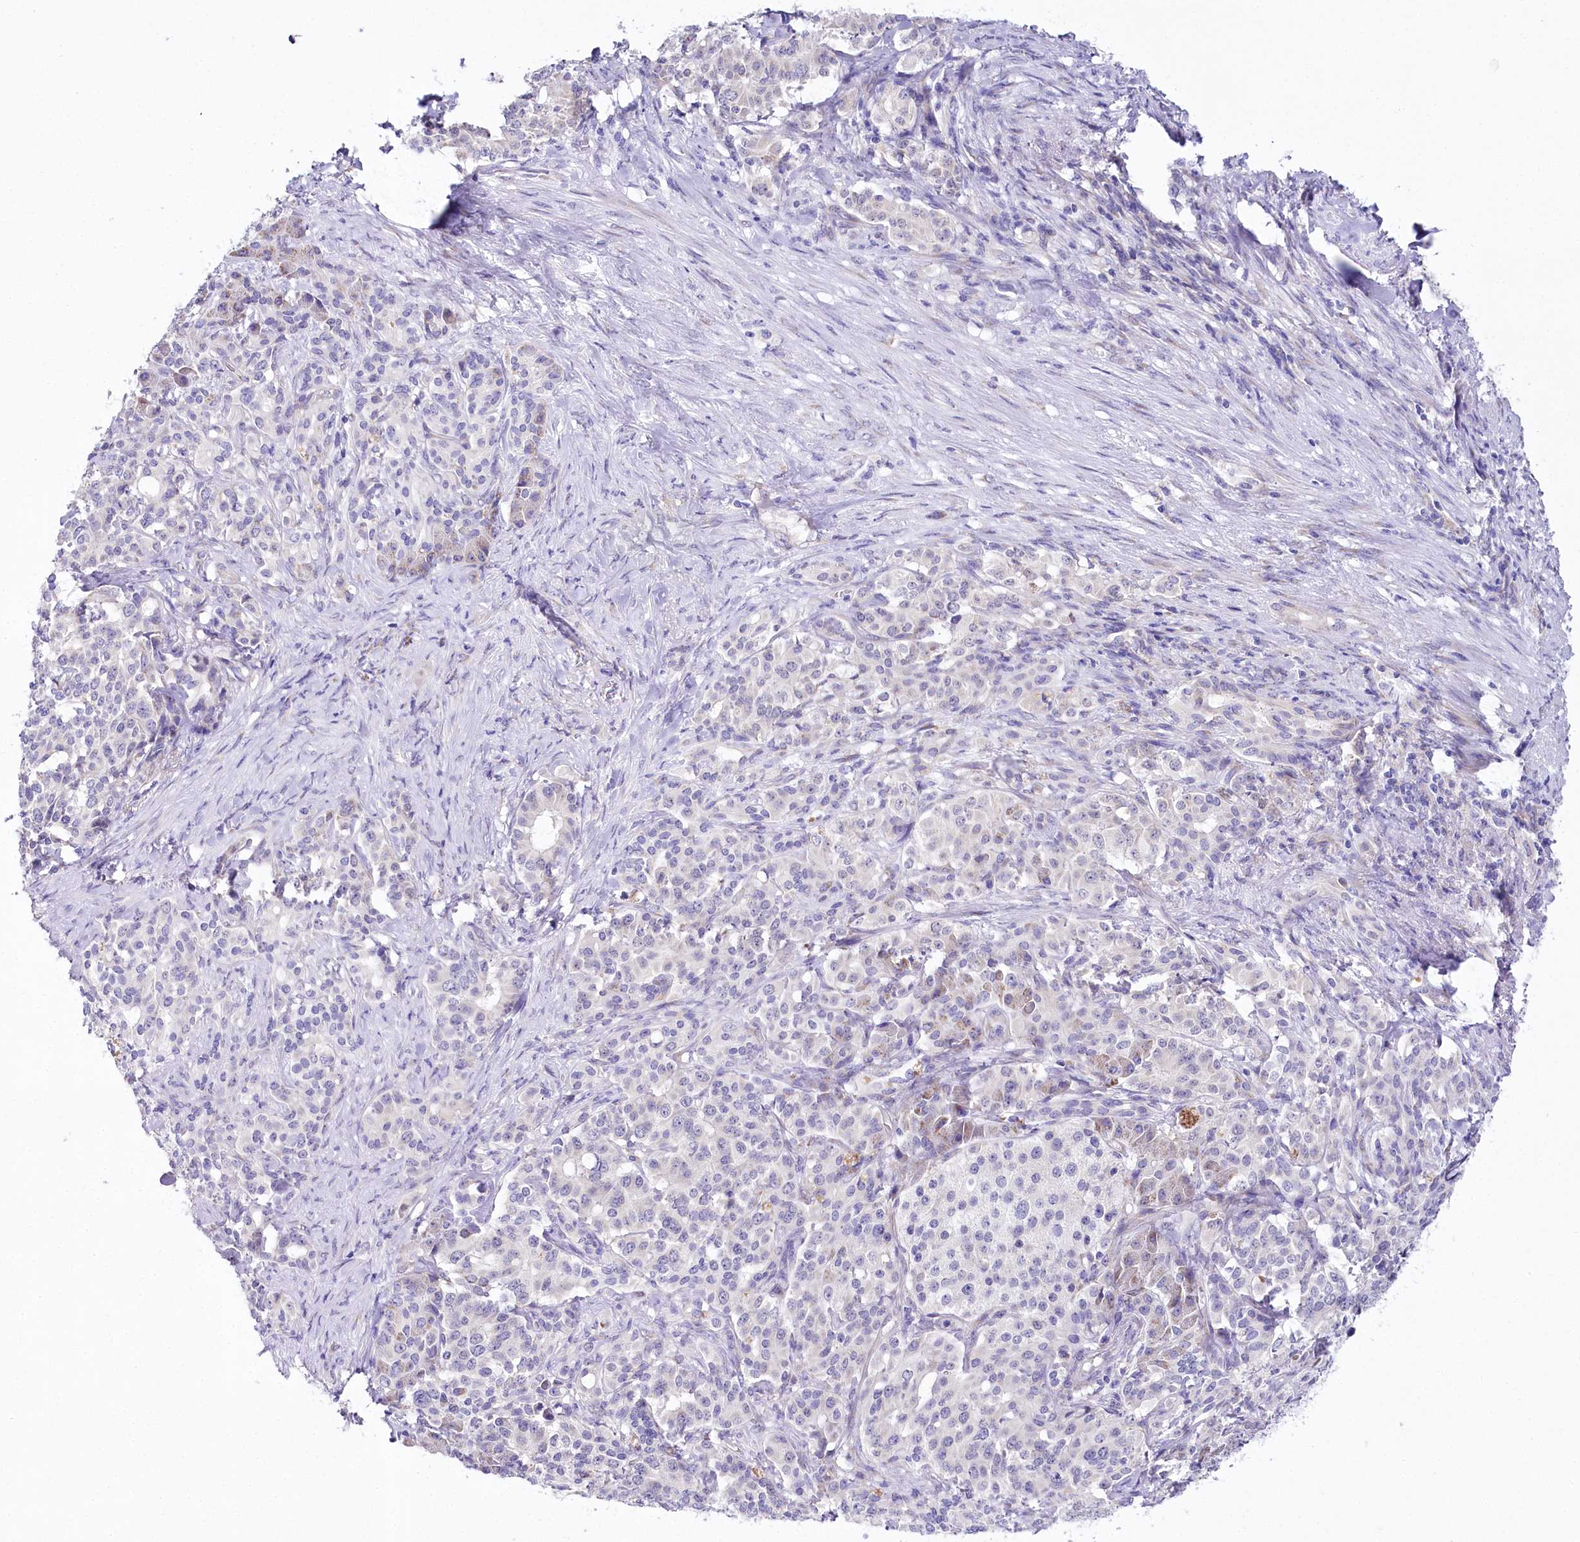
{"staining": {"intensity": "negative", "quantity": "none", "location": "none"}, "tissue": "pancreatic cancer", "cell_type": "Tumor cells", "image_type": "cancer", "snomed": [{"axis": "morphology", "description": "Adenocarcinoma, NOS"}, {"axis": "topography", "description": "Pancreas"}], "caption": "This is an immunohistochemistry micrograph of human adenocarcinoma (pancreatic). There is no positivity in tumor cells.", "gene": "CSN3", "patient": {"sex": "female", "age": 74}}